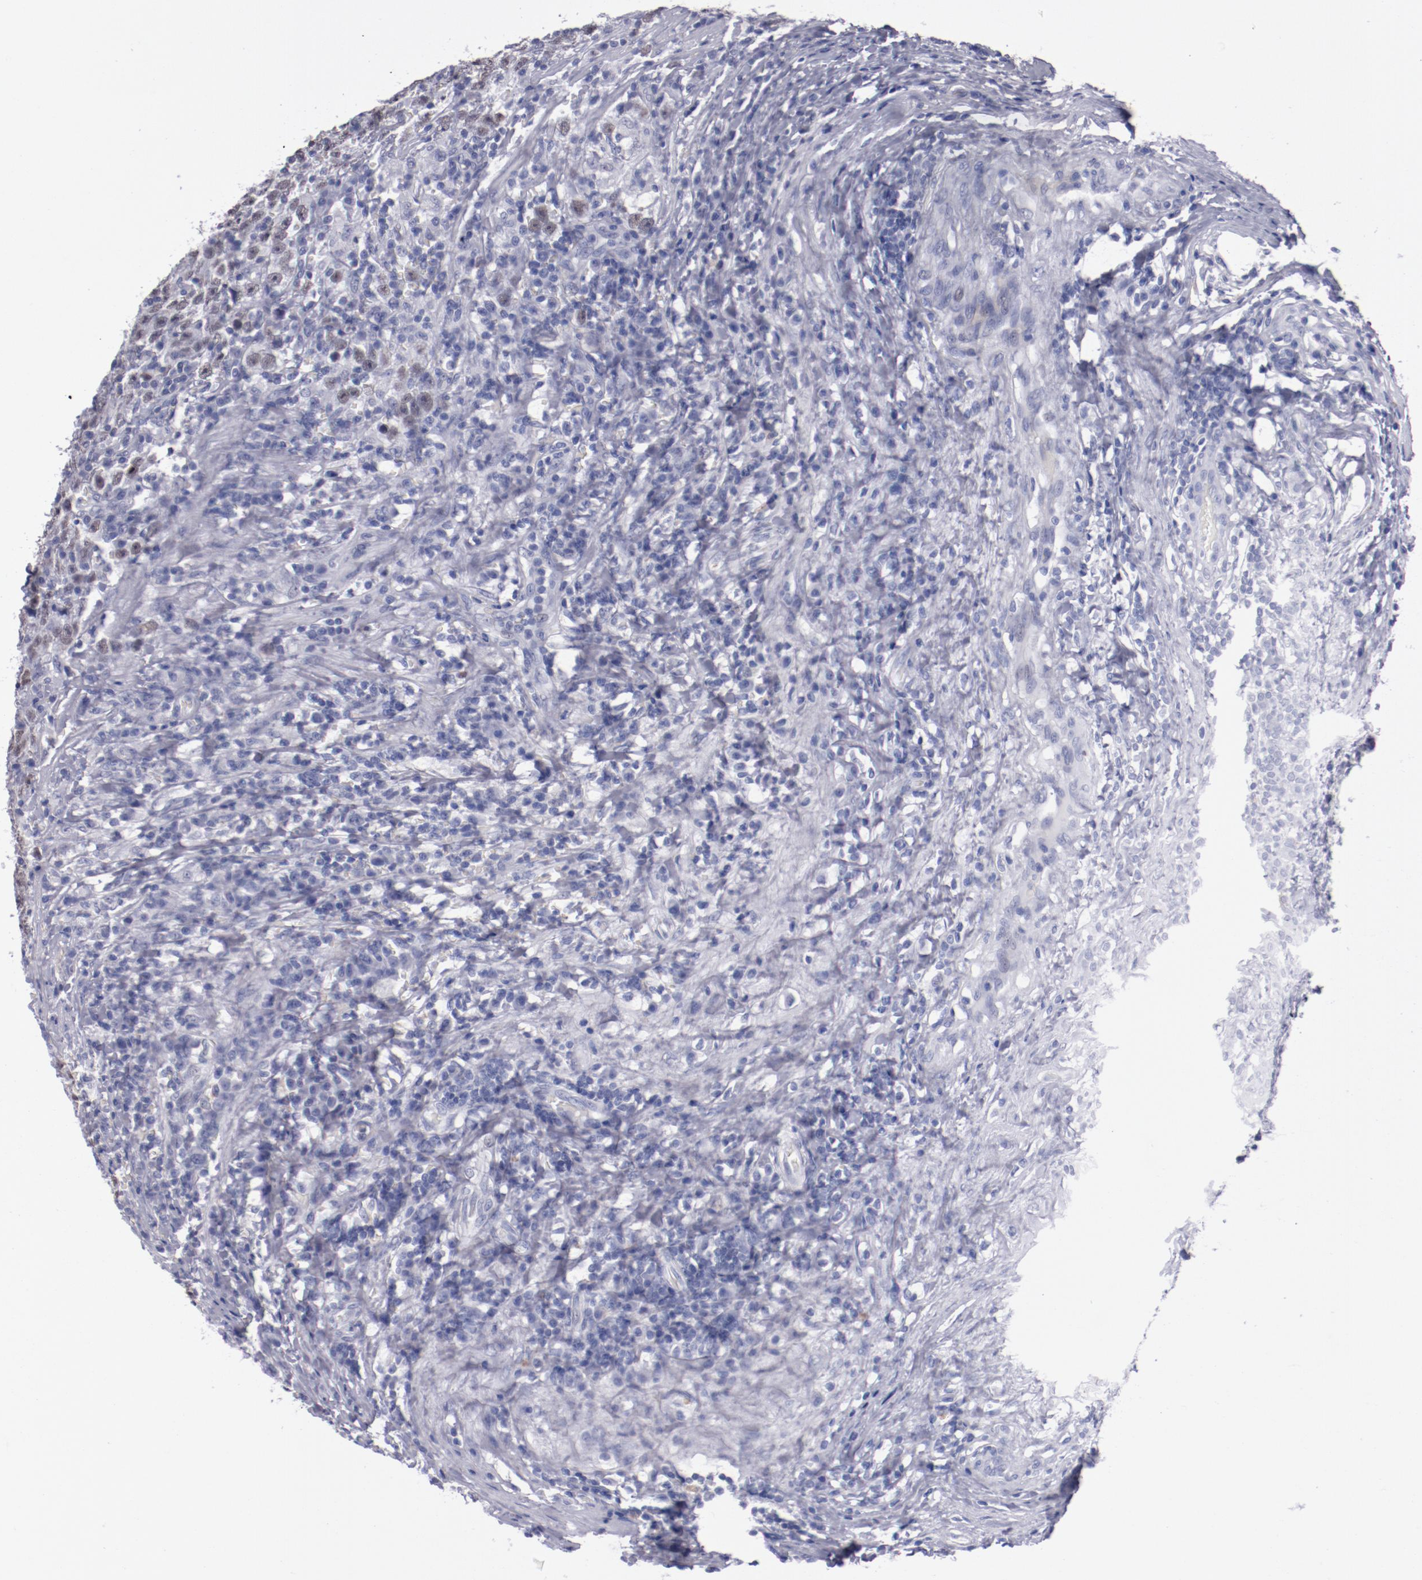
{"staining": {"intensity": "weak", "quantity": ">75%", "location": "nuclear"}, "tissue": "testis cancer", "cell_type": "Tumor cells", "image_type": "cancer", "snomed": [{"axis": "morphology", "description": "Seminoma, NOS"}, {"axis": "topography", "description": "Testis"}], "caption": "This is an image of immunohistochemistry staining of testis seminoma, which shows weak positivity in the nuclear of tumor cells.", "gene": "HNF1B", "patient": {"sex": "male", "age": 43}}